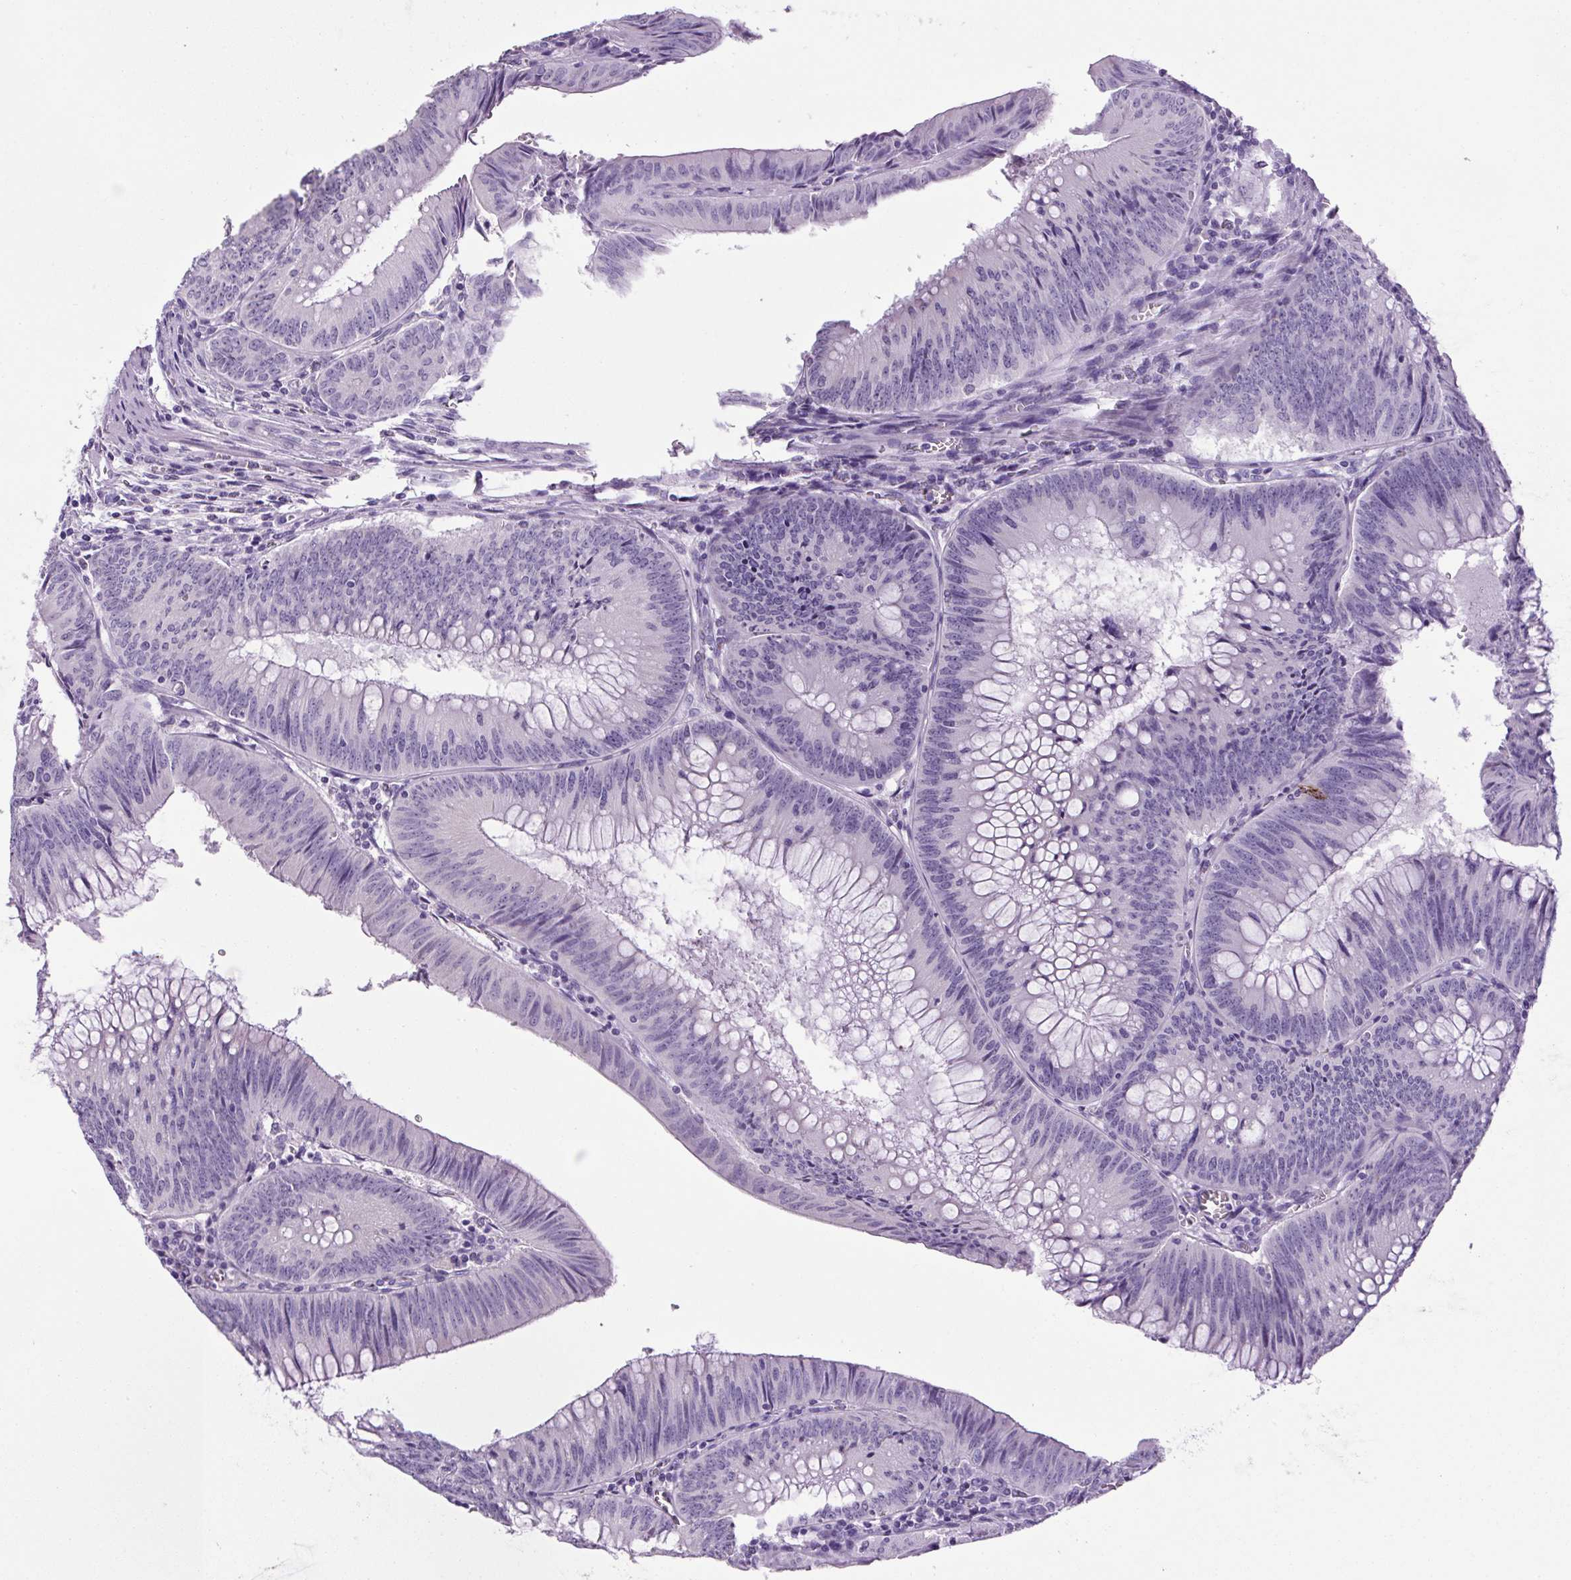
{"staining": {"intensity": "negative", "quantity": "none", "location": "none"}, "tissue": "colorectal cancer", "cell_type": "Tumor cells", "image_type": "cancer", "snomed": [{"axis": "morphology", "description": "Adenocarcinoma, NOS"}, {"axis": "topography", "description": "Rectum"}], "caption": "A high-resolution micrograph shows immunohistochemistry (IHC) staining of adenocarcinoma (colorectal), which reveals no significant positivity in tumor cells.", "gene": "CHGA", "patient": {"sex": "female", "age": 72}}